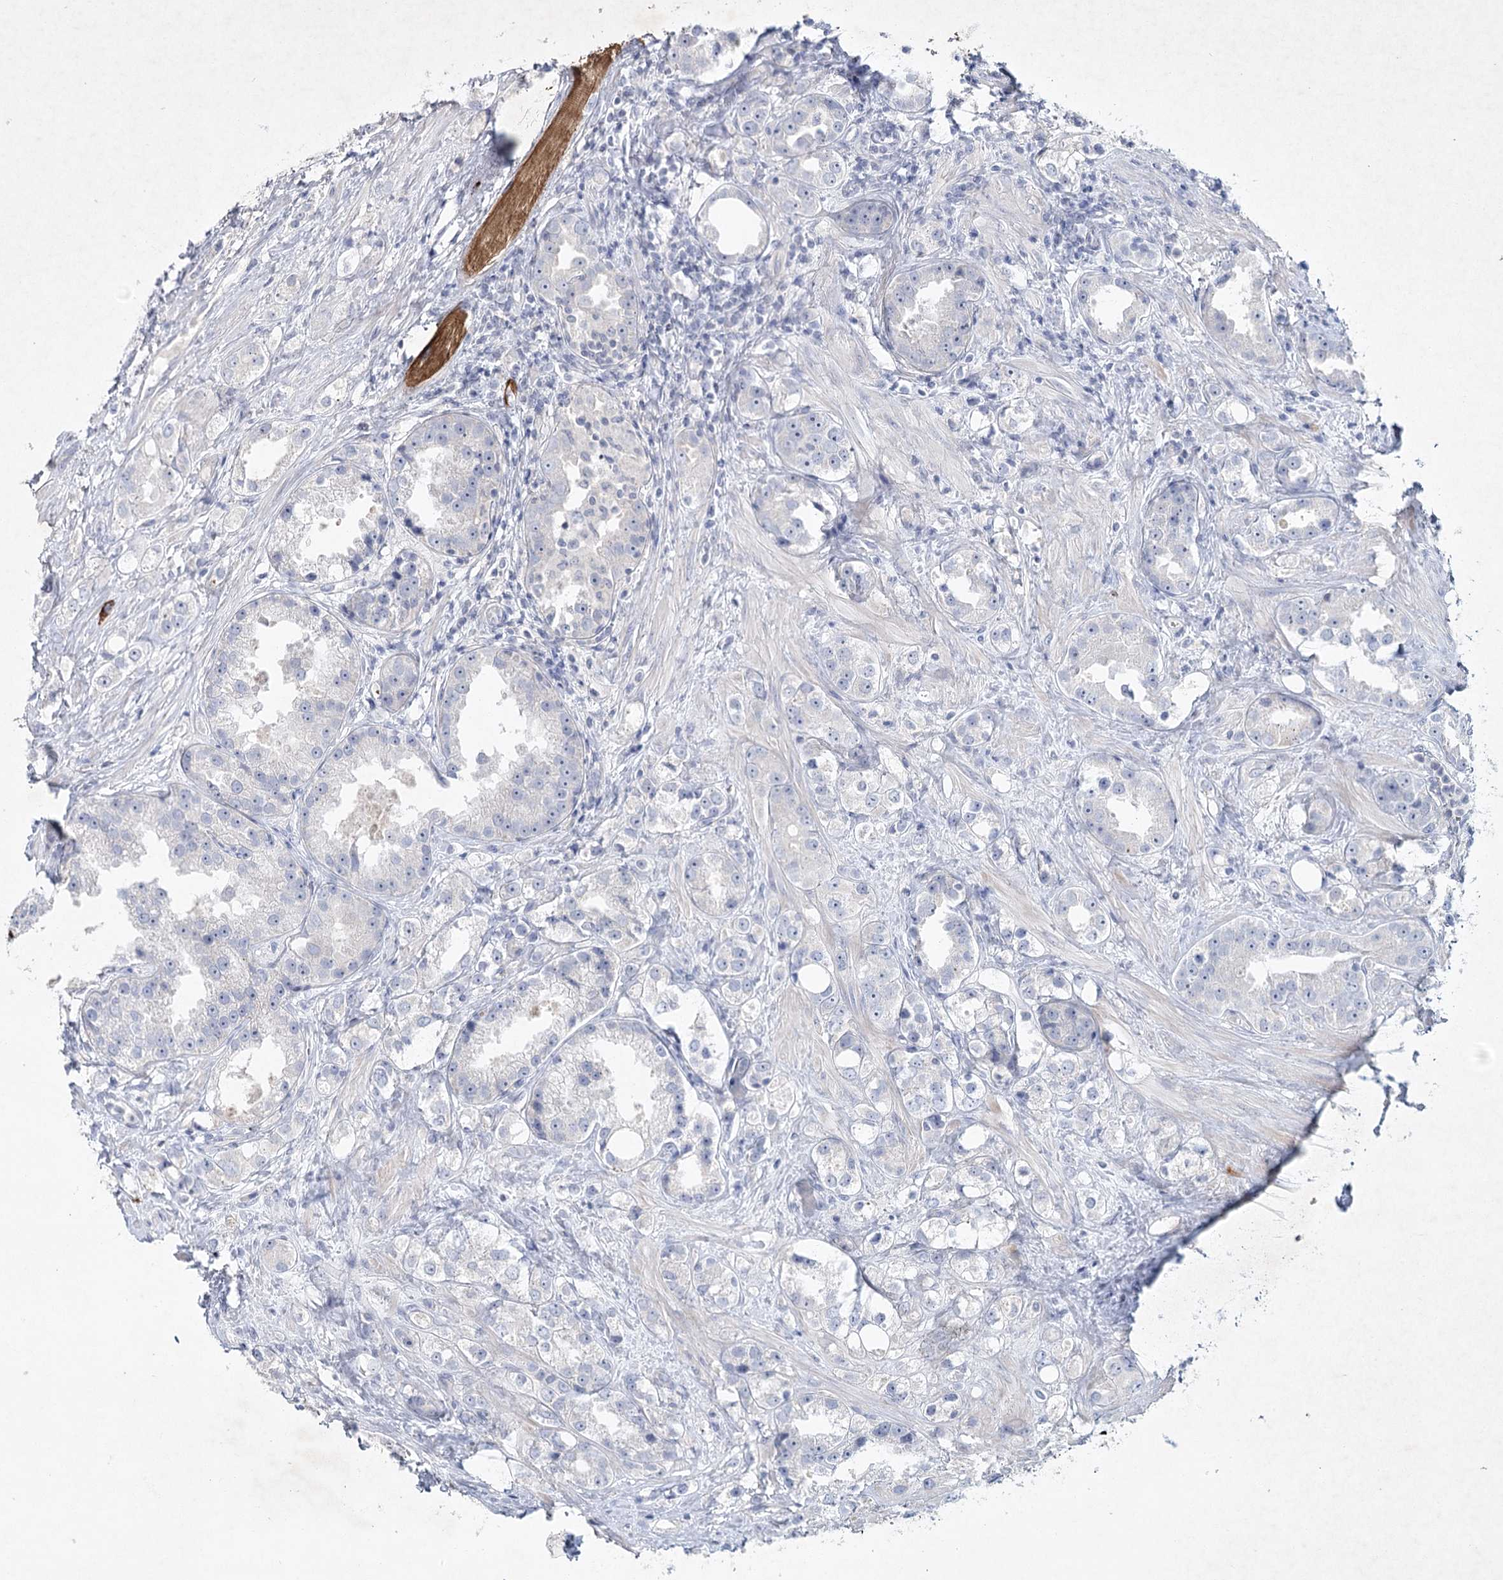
{"staining": {"intensity": "negative", "quantity": "none", "location": "none"}, "tissue": "prostate cancer", "cell_type": "Tumor cells", "image_type": "cancer", "snomed": [{"axis": "morphology", "description": "Adenocarcinoma, NOS"}, {"axis": "topography", "description": "Prostate"}], "caption": "DAB immunohistochemical staining of human prostate adenocarcinoma reveals no significant staining in tumor cells.", "gene": "MAP3K13", "patient": {"sex": "male", "age": 79}}